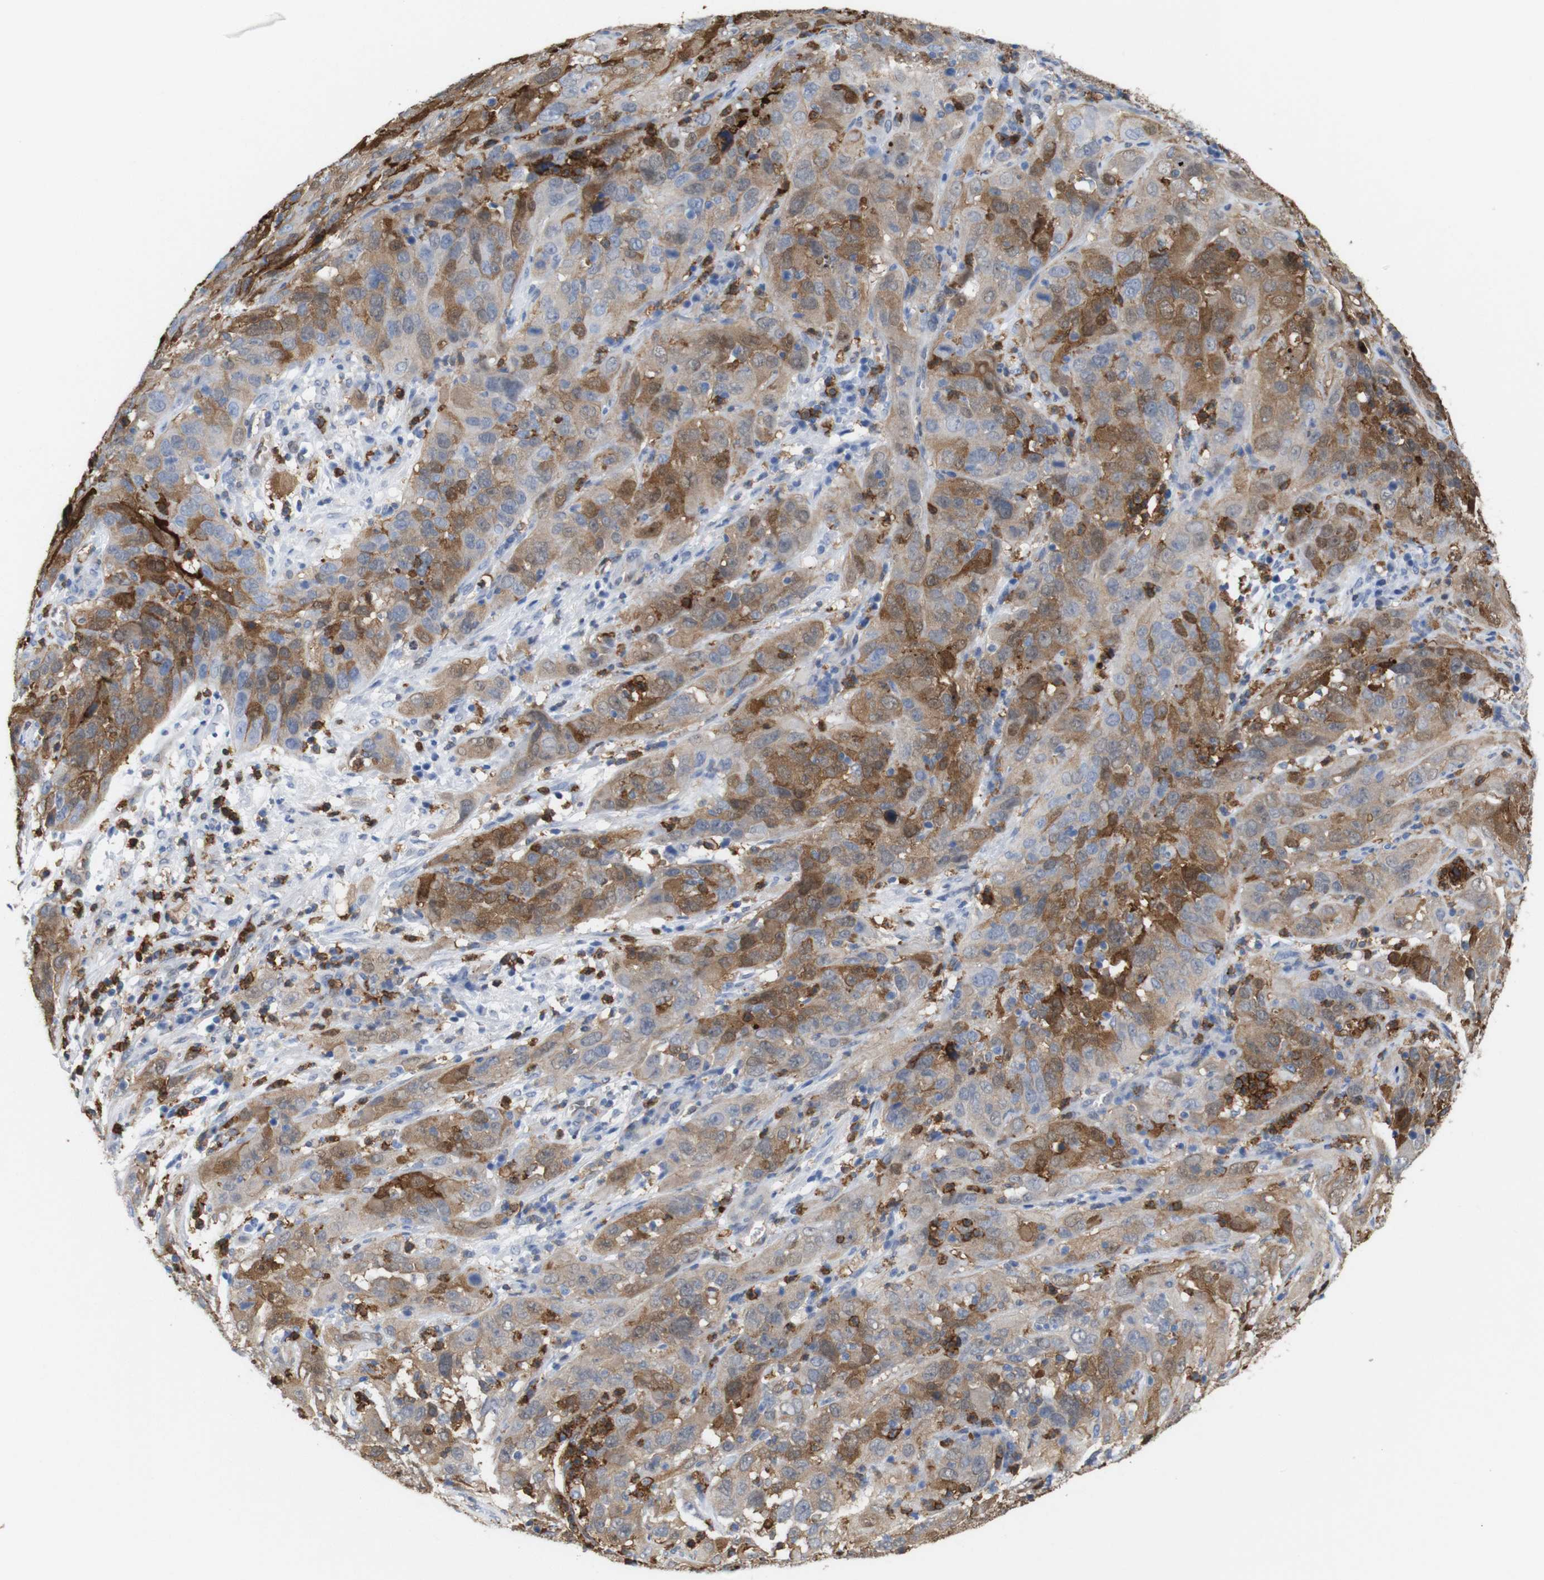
{"staining": {"intensity": "moderate", "quantity": ">75%", "location": "cytoplasmic/membranous"}, "tissue": "cervical cancer", "cell_type": "Tumor cells", "image_type": "cancer", "snomed": [{"axis": "morphology", "description": "Squamous cell carcinoma, NOS"}, {"axis": "topography", "description": "Cervix"}], "caption": "Cervical cancer stained for a protein displays moderate cytoplasmic/membranous positivity in tumor cells.", "gene": "ANXA1", "patient": {"sex": "female", "age": 32}}